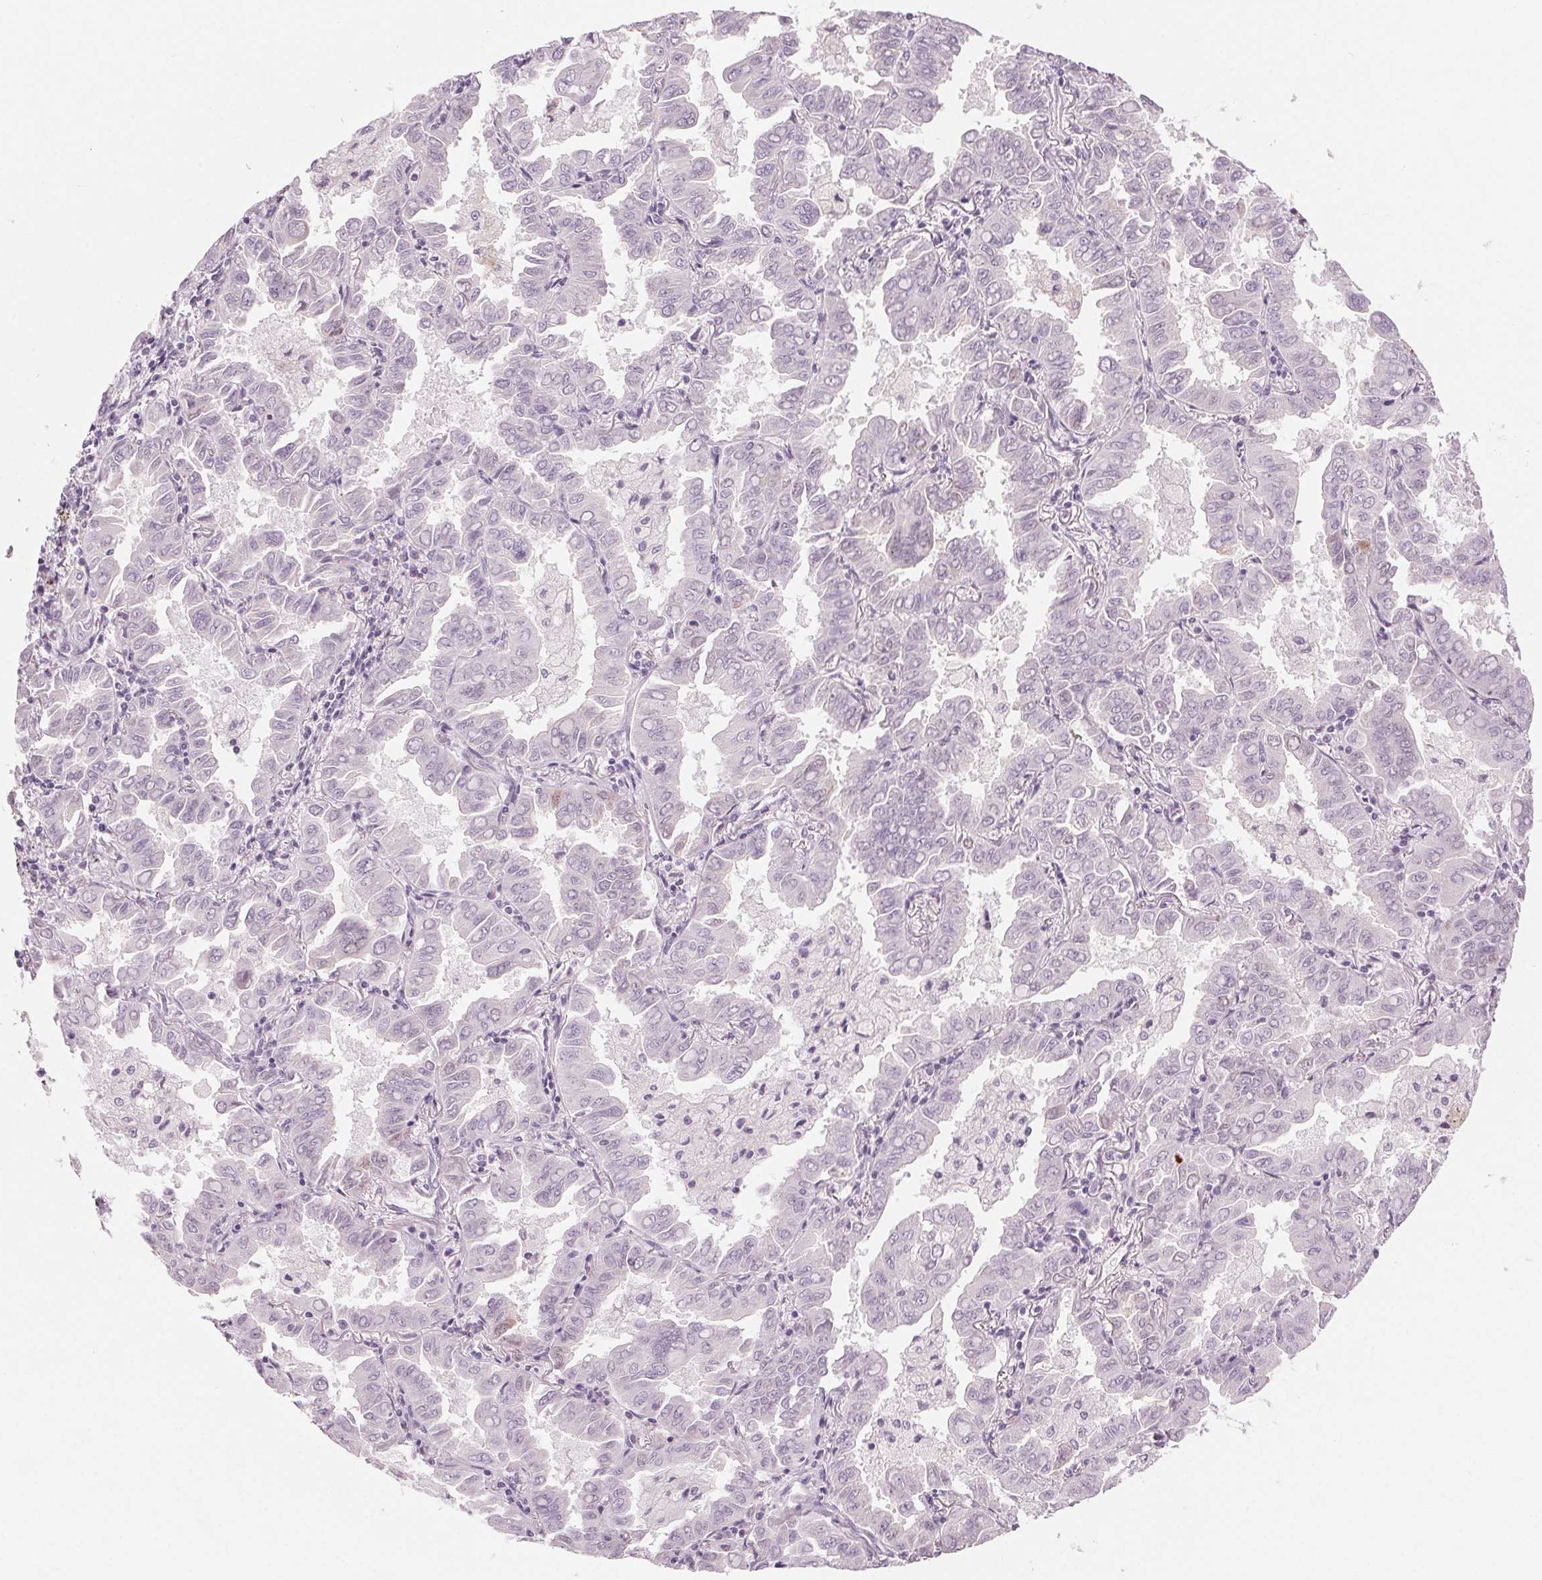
{"staining": {"intensity": "negative", "quantity": "none", "location": "none"}, "tissue": "lung cancer", "cell_type": "Tumor cells", "image_type": "cancer", "snomed": [{"axis": "morphology", "description": "Adenocarcinoma, NOS"}, {"axis": "topography", "description": "Lung"}], "caption": "An image of lung adenocarcinoma stained for a protein displays no brown staining in tumor cells.", "gene": "HSF5", "patient": {"sex": "male", "age": 64}}